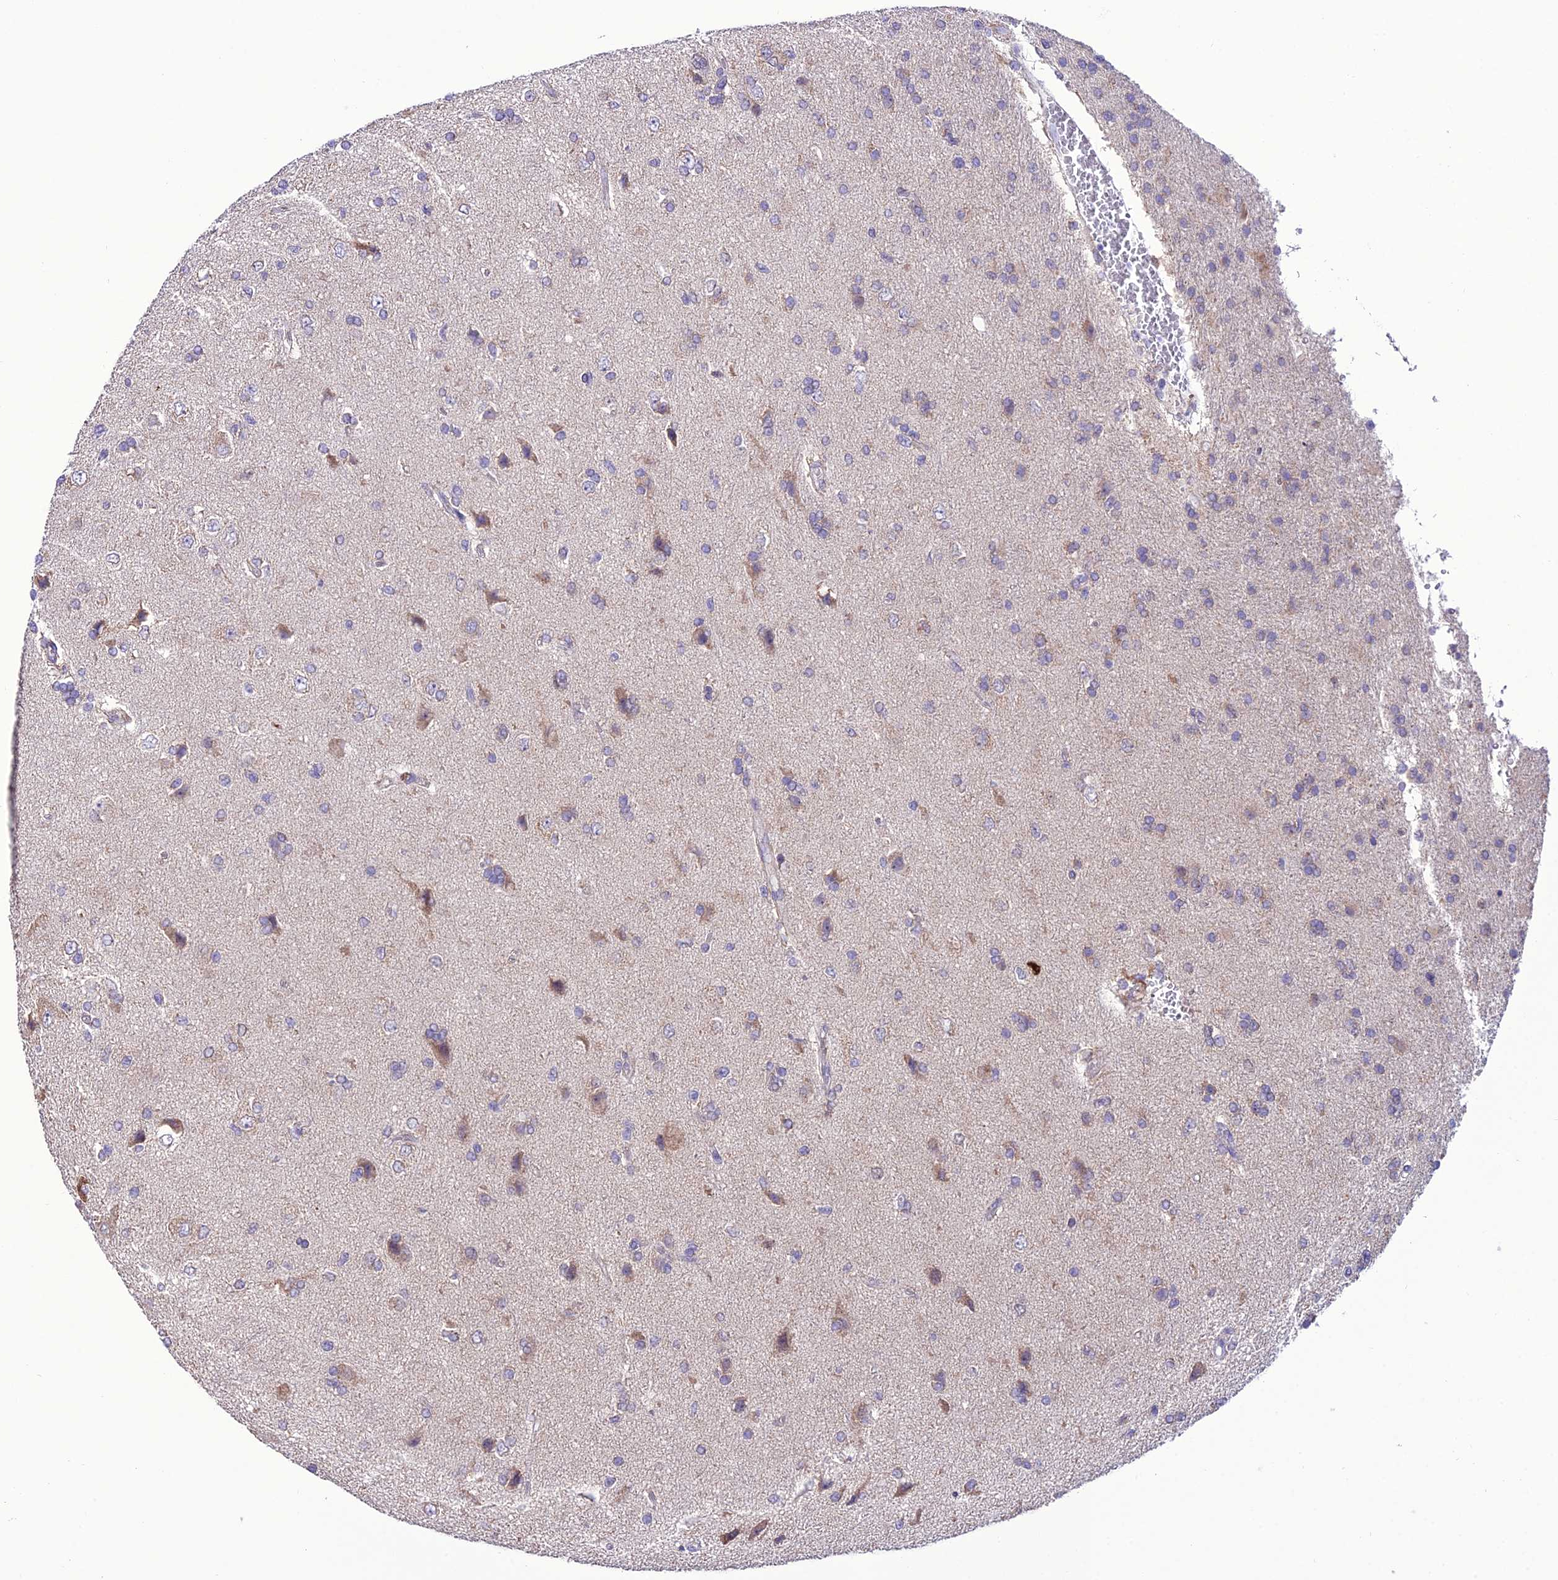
{"staining": {"intensity": "negative", "quantity": "none", "location": "none"}, "tissue": "glioma", "cell_type": "Tumor cells", "image_type": "cancer", "snomed": [{"axis": "morphology", "description": "Glioma, malignant, High grade"}, {"axis": "topography", "description": "Brain"}], "caption": "This is an IHC photomicrograph of glioma. There is no expression in tumor cells.", "gene": "HOGA1", "patient": {"sex": "male", "age": 56}}